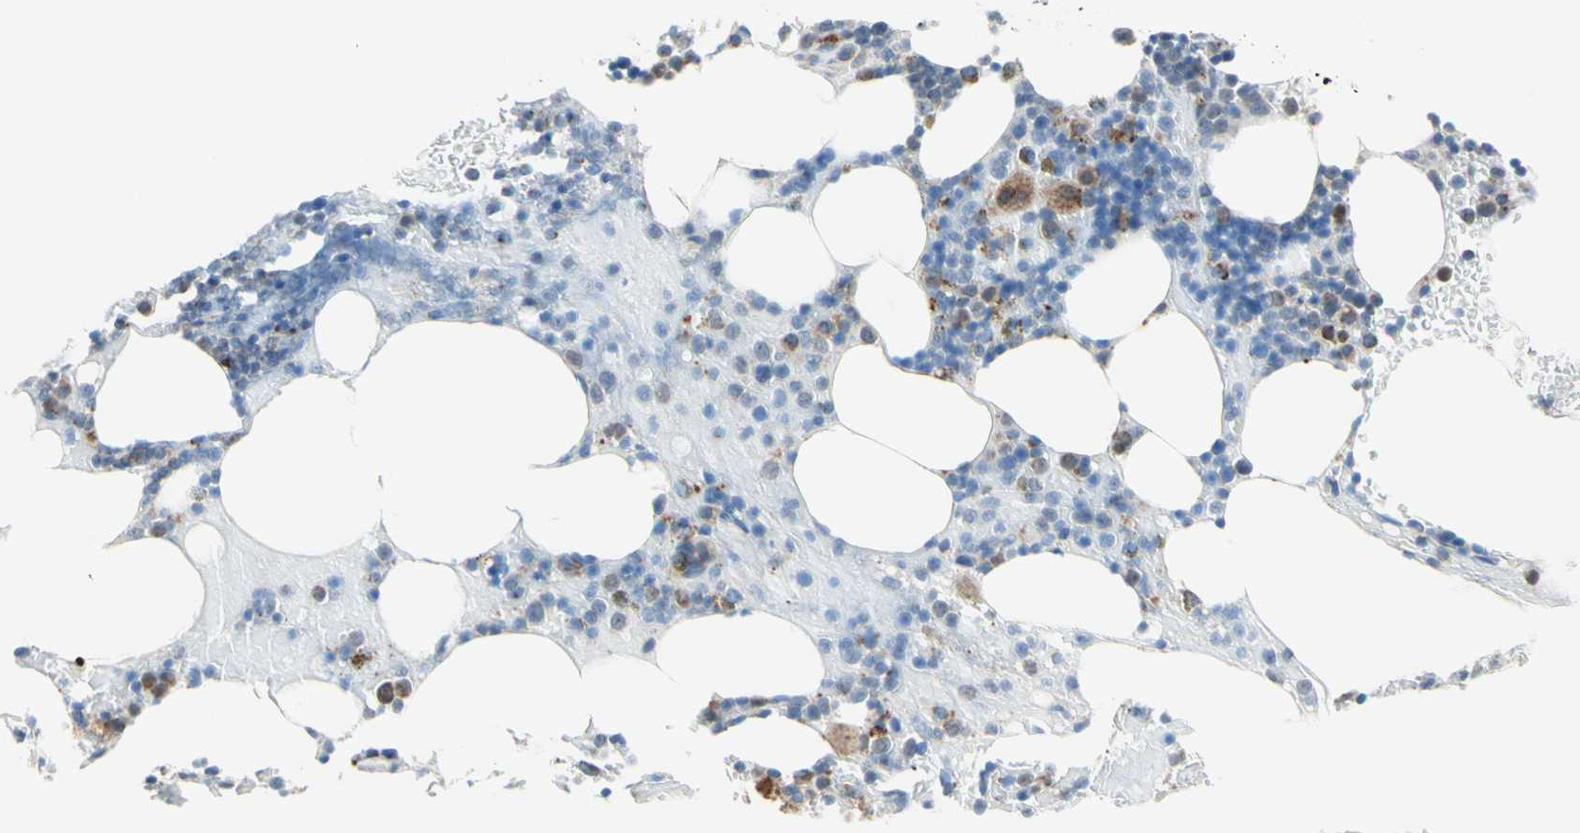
{"staining": {"intensity": "moderate", "quantity": "<25%", "location": "cytoplasmic/membranous"}, "tissue": "bone marrow", "cell_type": "Hematopoietic cells", "image_type": "normal", "snomed": [{"axis": "morphology", "description": "Normal tissue, NOS"}, {"axis": "topography", "description": "Bone marrow"}], "caption": "Immunohistochemistry (IHC) histopathology image of normal bone marrow: bone marrow stained using IHC reveals low levels of moderate protein expression localized specifically in the cytoplasmic/membranous of hematopoietic cells, appearing as a cytoplasmic/membranous brown color.", "gene": "MFF", "patient": {"sex": "female", "age": 73}}